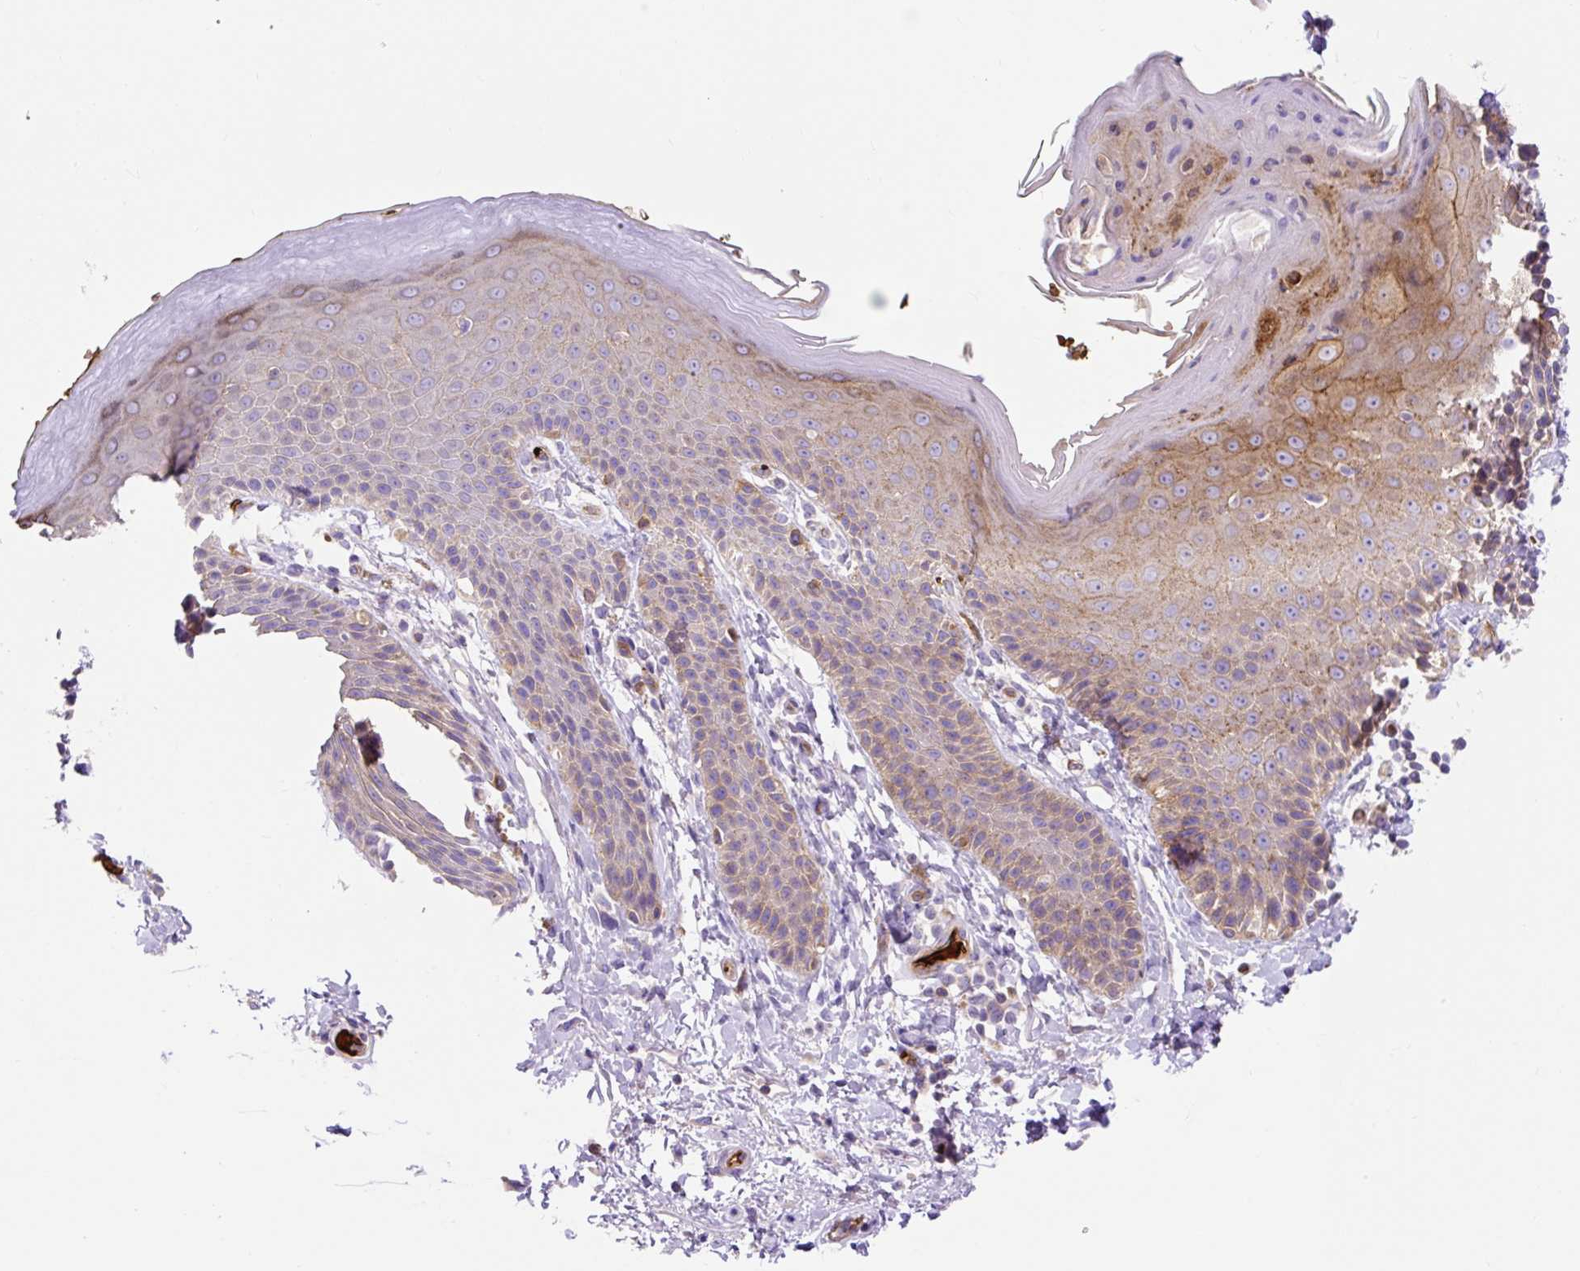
{"staining": {"intensity": "moderate", "quantity": "25%-75%", "location": "cytoplasmic/membranous"}, "tissue": "skin", "cell_type": "Epidermal cells", "image_type": "normal", "snomed": [{"axis": "morphology", "description": "Normal tissue, NOS"}, {"axis": "topography", "description": "Peripheral nerve tissue"}], "caption": "Benign skin displays moderate cytoplasmic/membranous staining in approximately 25%-75% of epidermal cells (Brightfield microscopy of DAB IHC at high magnification)..", "gene": "HIP1R", "patient": {"sex": "male", "age": 51}}